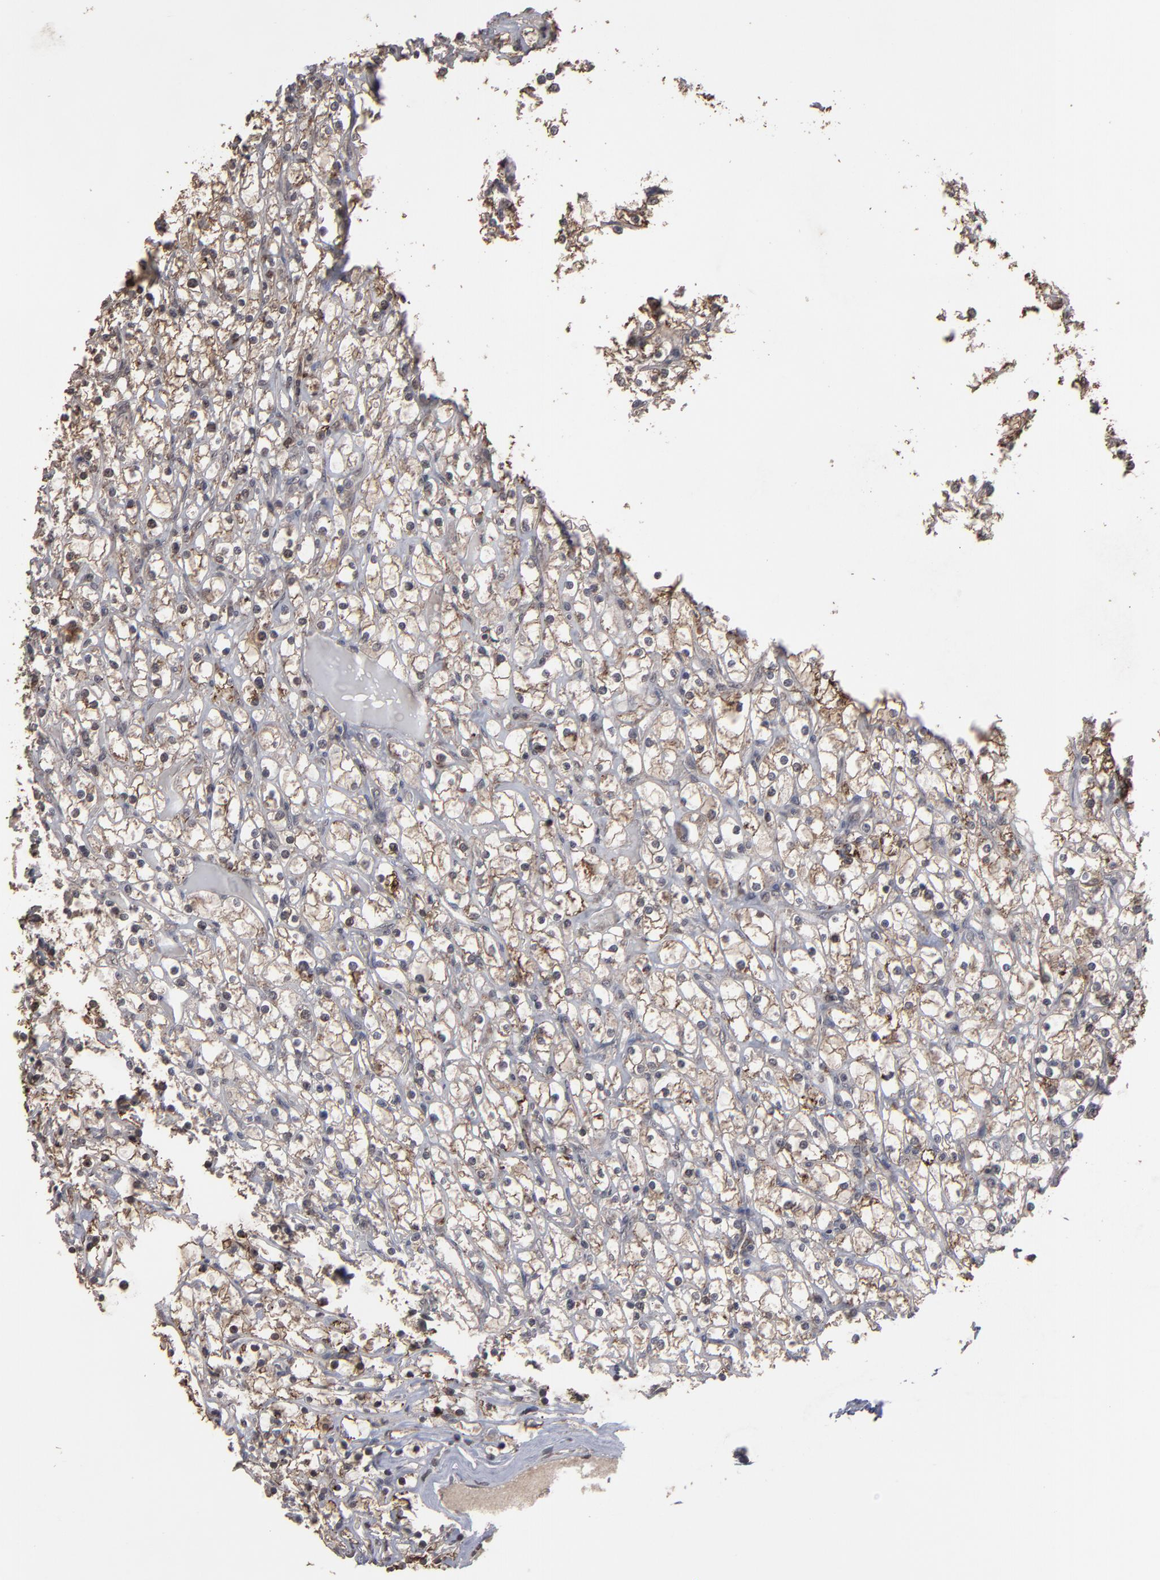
{"staining": {"intensity": "strong", "quantity": ">75%", "location": "cytoplasmic/membranous"}, "tissue": "renal cancer", "cell_type": "Tumor cells", "image_type": "cancer", "snomed": [{"axis": "morphology", "description": "Adenocarcinoma, NOS"}, {"axis": "topography", "description": "Kidney"}], "caption": "Protein staining of adenocarcinoma (renal) tissue demonstrates strong cytoplasmic/membranous positivity in approximately >75% of tumor cells. (DAB IHC with brightfield microscopy, high magnification).", "gene": "SLC22A17", "patient": {"sex": "female", "age": 73}}